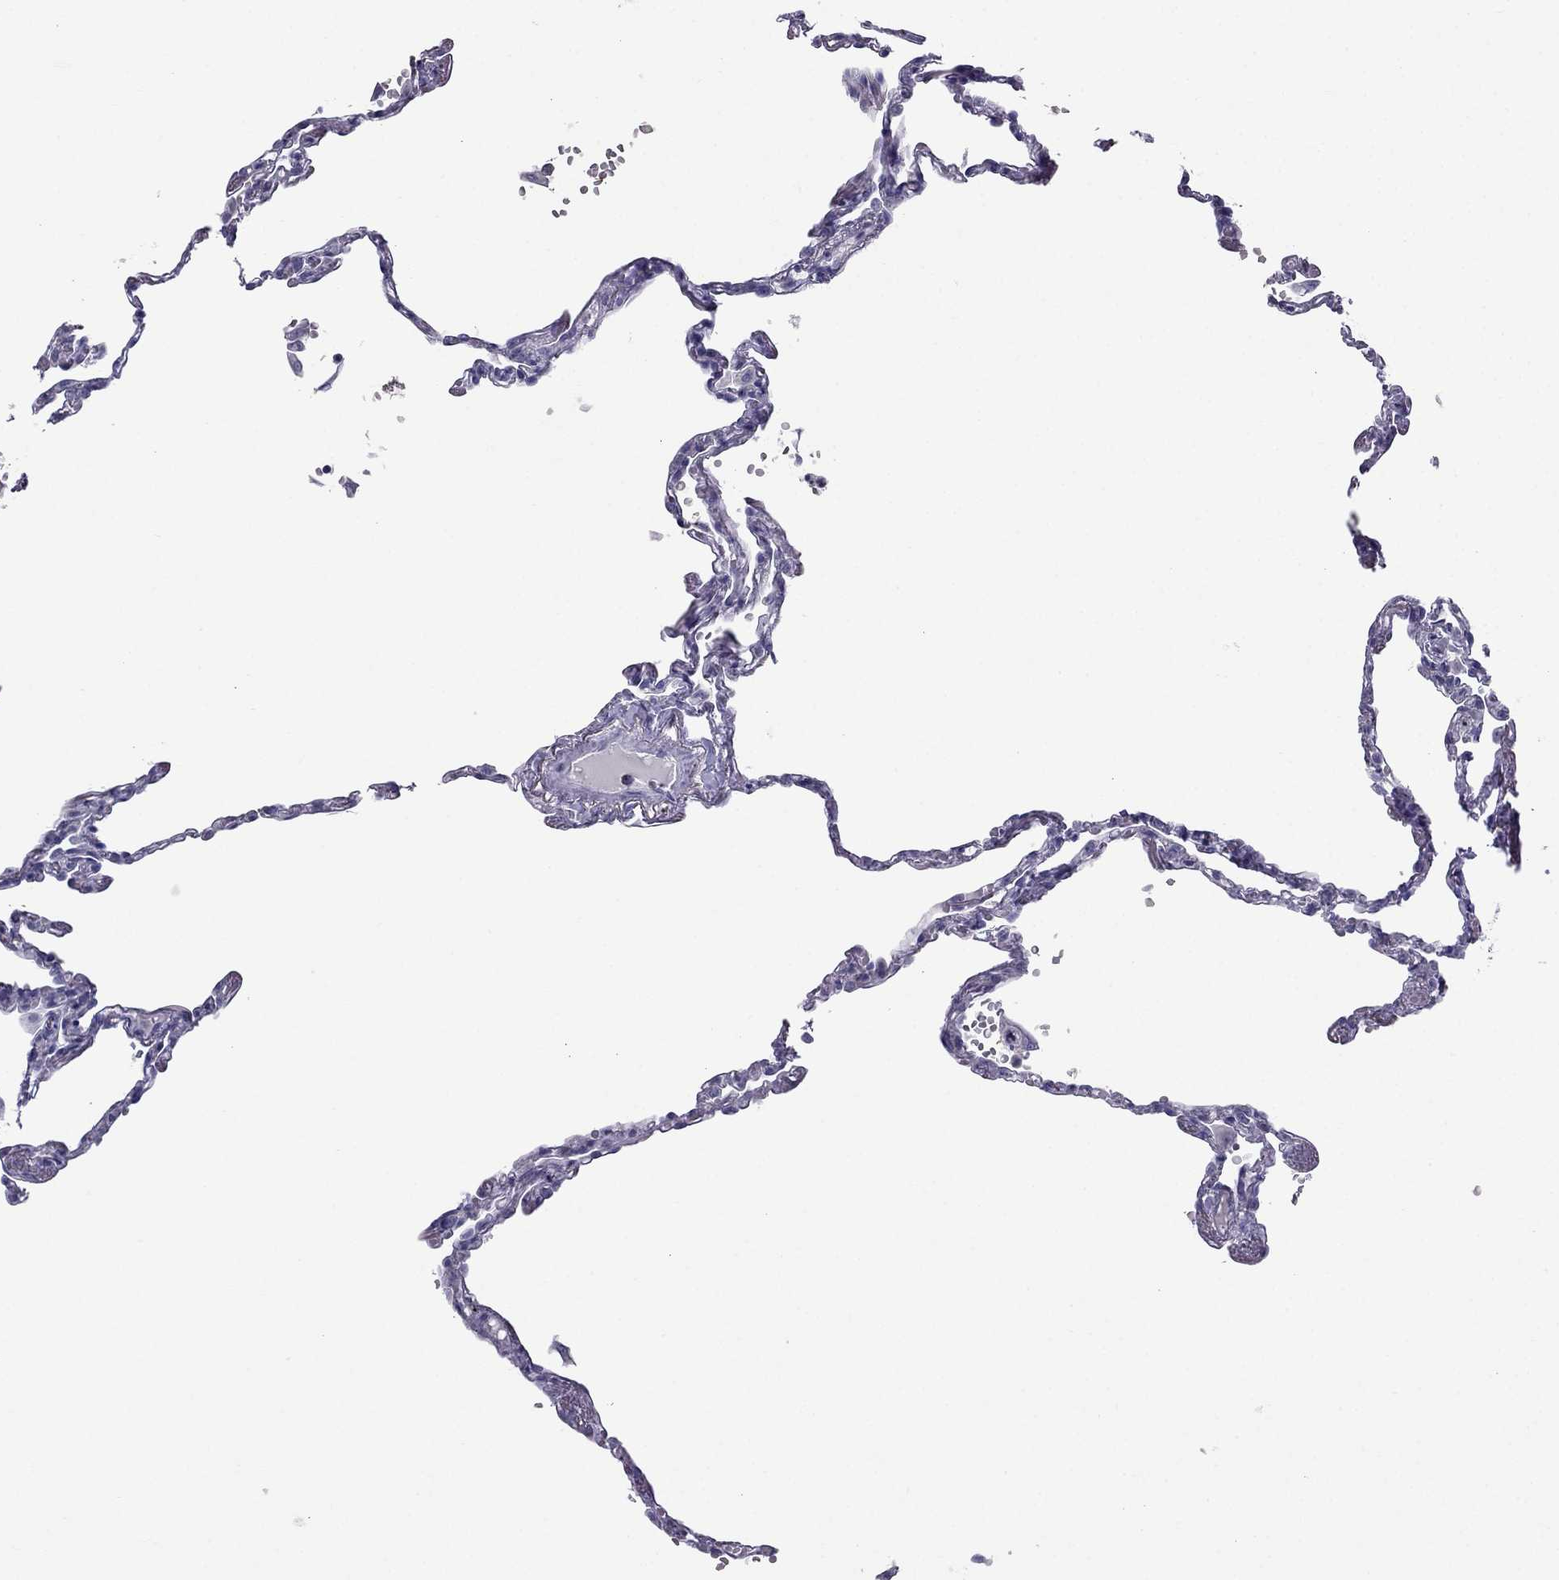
{"staining": {"intensity": "negative", "quantity": "none", "location": "none"}, "tissue": "lung", "cell_type": "Alveolar cells", "image_type": "normal", "snomed": [{"axis": "morphology", "description": "Normal tissue, NOS"}, {"axis": "topography", "description": "Lung"}], "caption": "This is a photomicrograph of IHC staining of normal lung, which shows no expression in alveolar cells.", "gene": "ERC2", "patient": {"sex": "male", "age": 78}}